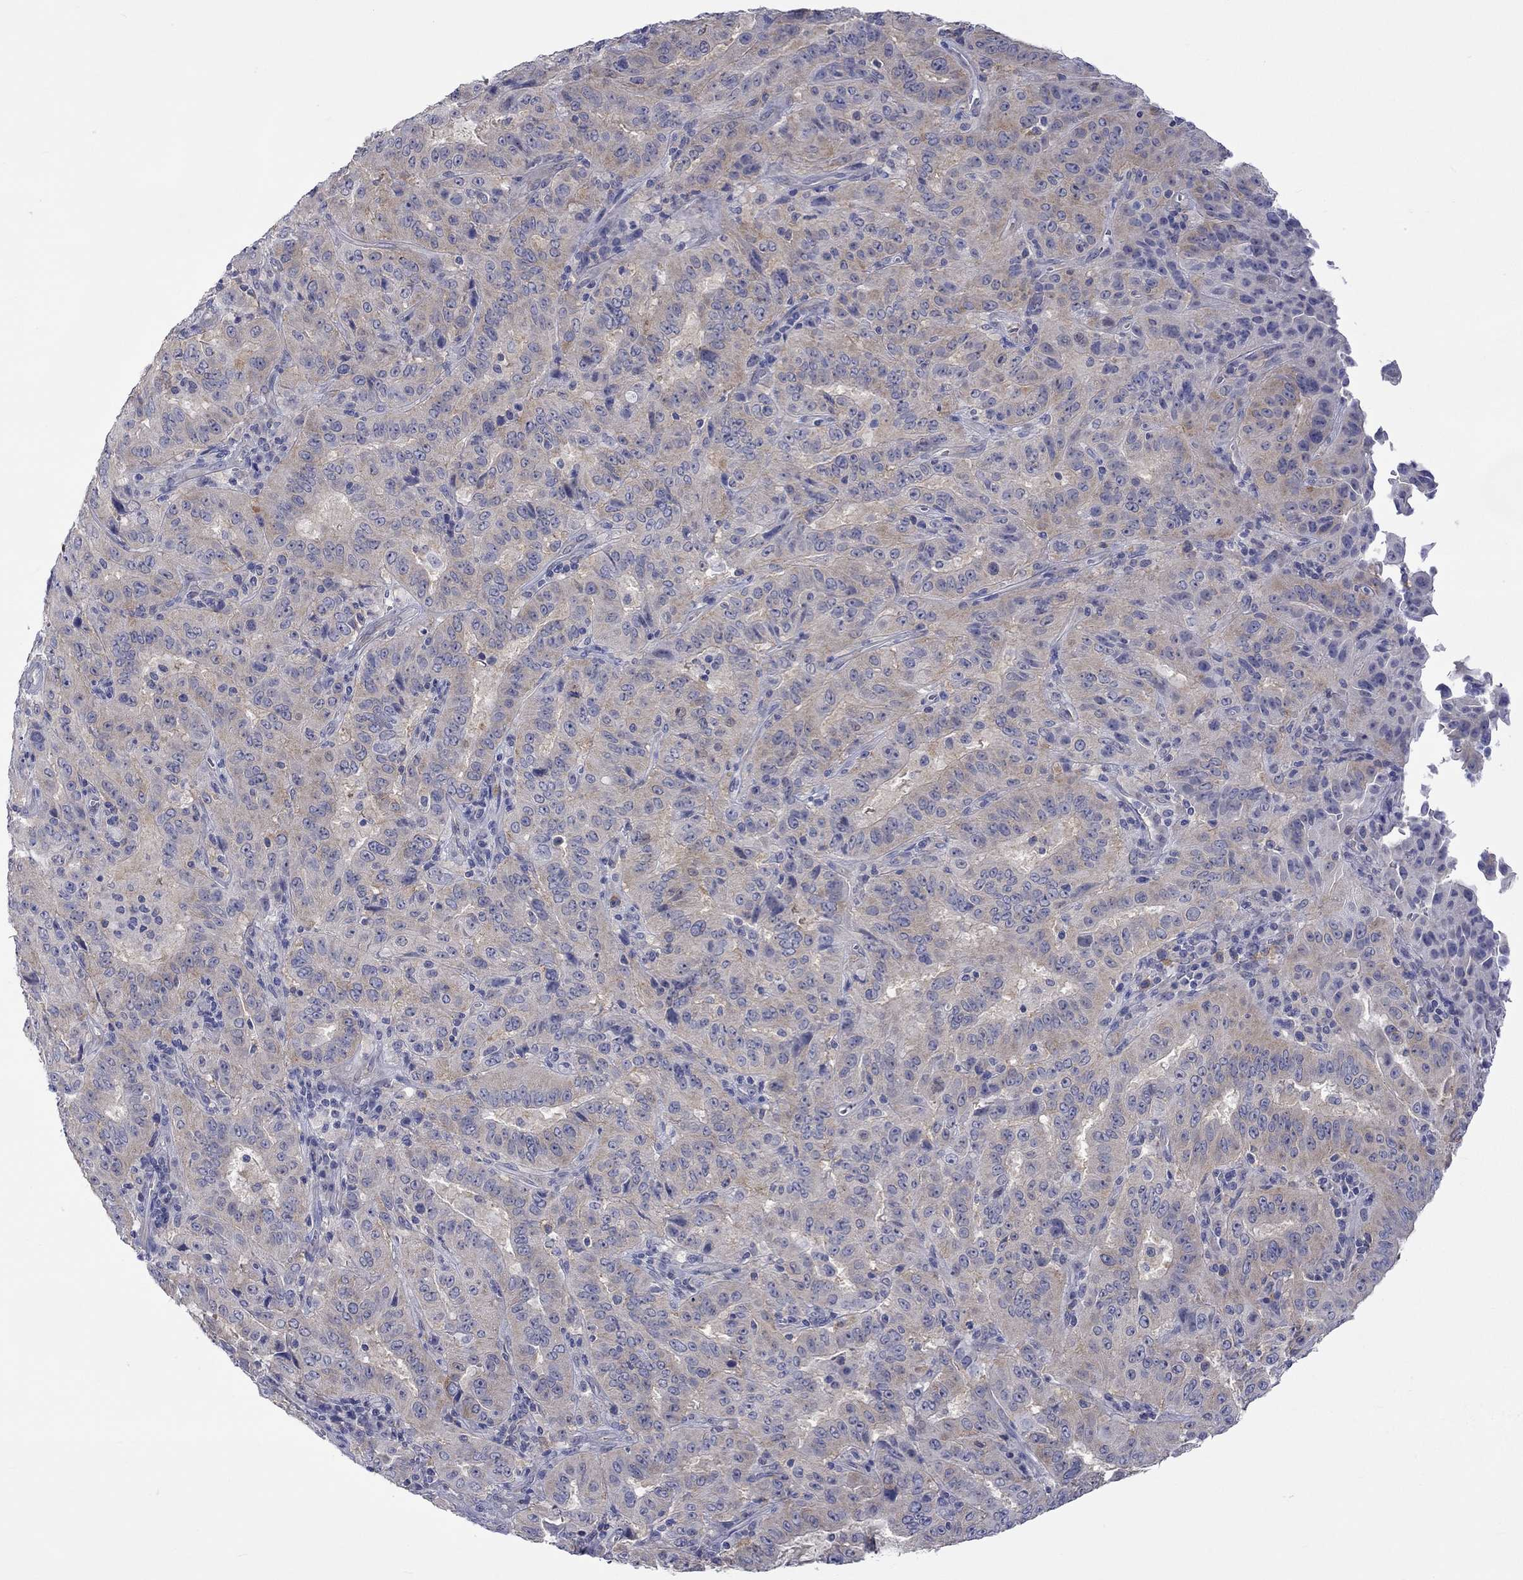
{"staining": {"intensity": "weak", "quantity": "25%-75%", "location": "cytoplasmic/membranous"}, "tissue": "pancreatic cancer", "cell_type": "Tumor cells", "image_type": "cancer", "snomed": [{"axis": "morphology", "description": "Adenocarcinoma, NOS"}, {"axis": "topography", "description": "Pancreas"}], "caption": "Protein expression analysis of human pancreatic cancer reveals weak cytoplasmic/membranous staining in about 25%-75% of tumor cells.", "gene": "CERS1", "patient": {"sex": "male", "age": 63}}